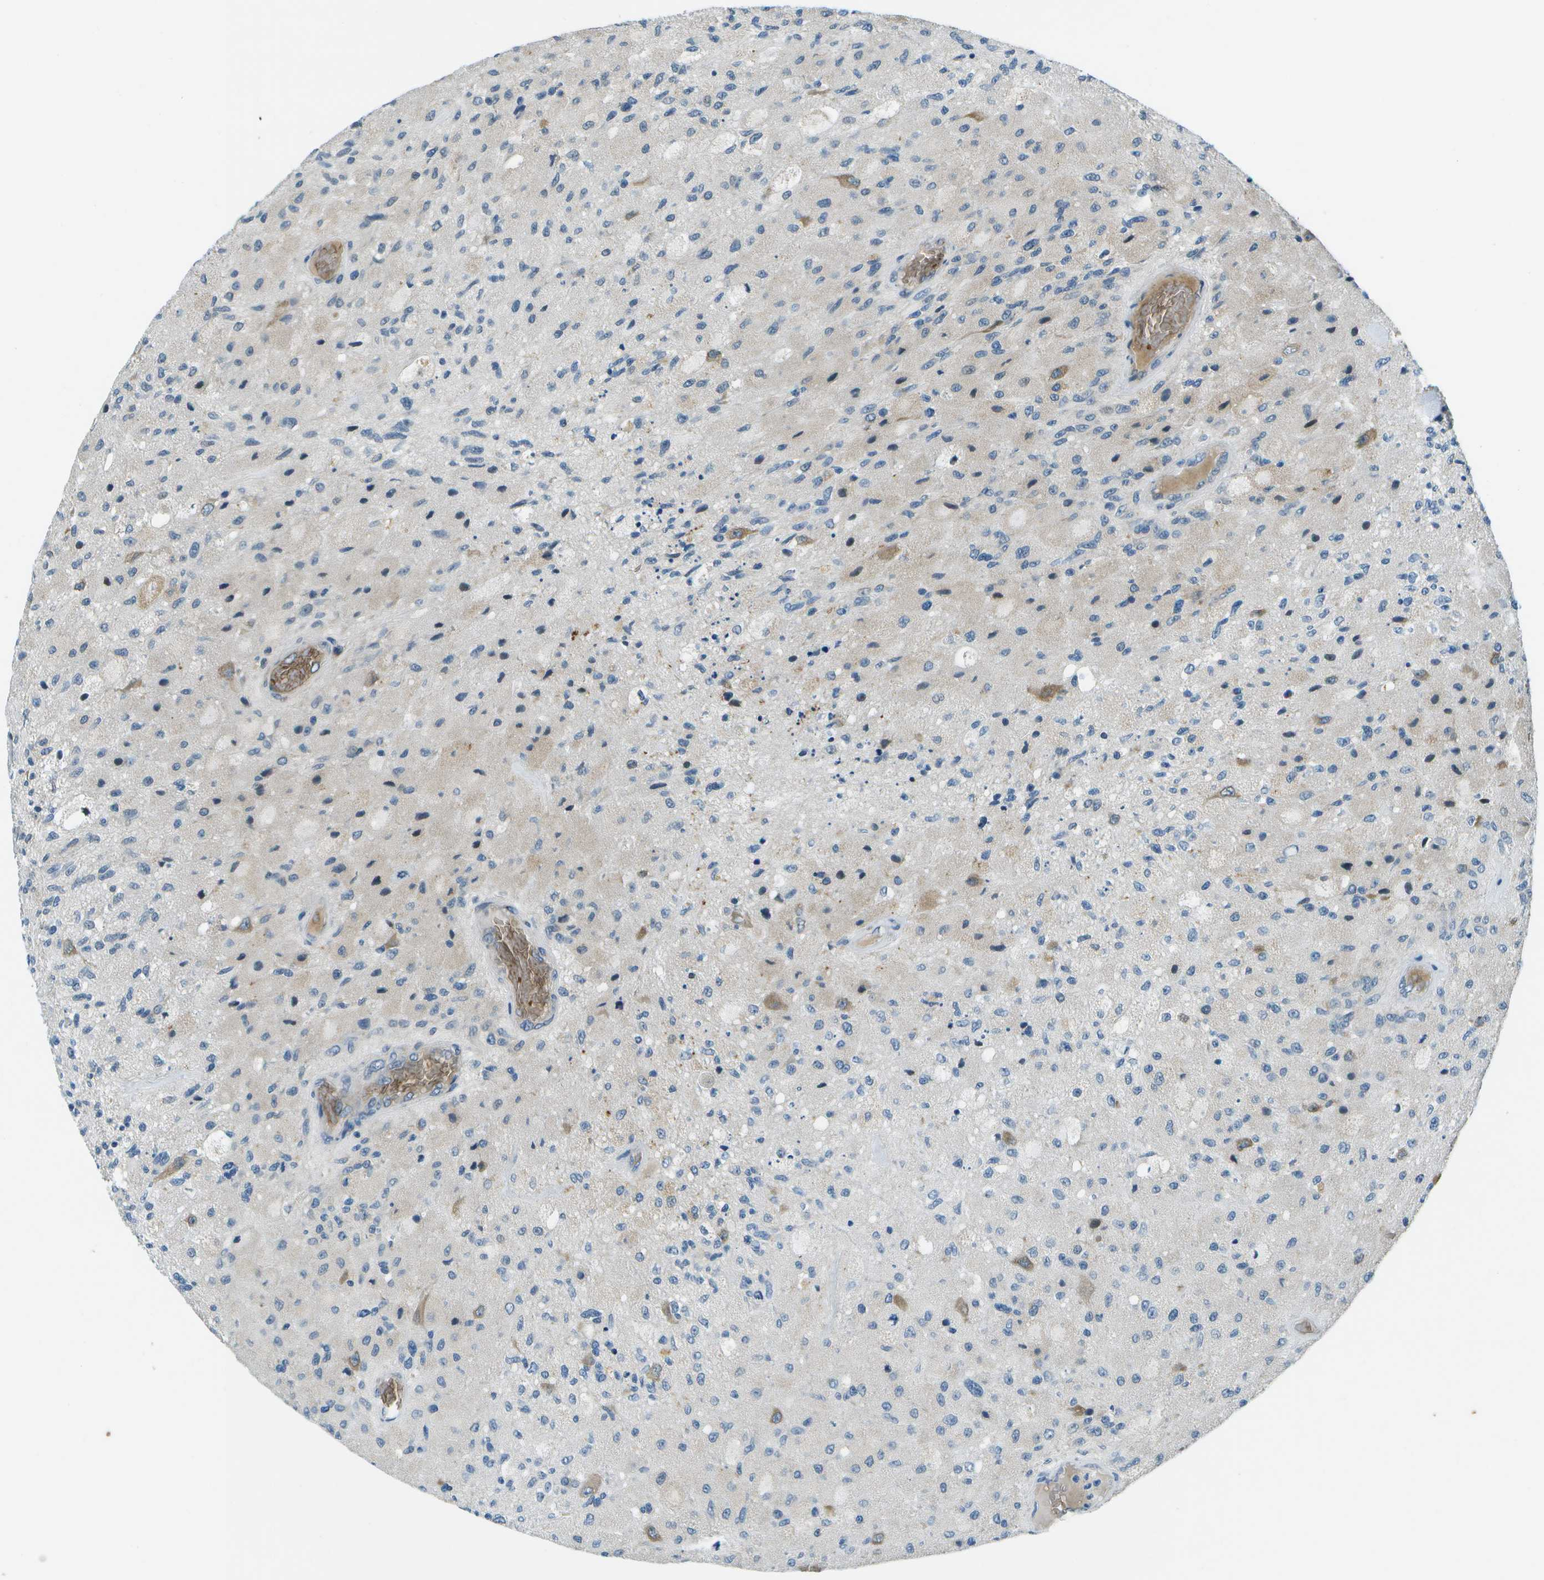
{"staining": {"intensity": "negative", "quantity": "none", "location": "none"}, "tissue": "glioma", "cell_type": "Tumor cells", "image_type": "cancer", "snomed": [{"axis": "morphology", "description": "Normal tissue, NOS"}, {"axis": "morphology", "description": "Glioma, malignant, High grade"}, {"axis": "topography", "description": "Cerebral cortex"}], "caption": "Photomicrograph shows no protein staining in tumor cells of high-grade glioma (malignant) tissue.", "gene": "CTIF", "patient": {"sex": "male", "age": 77}}